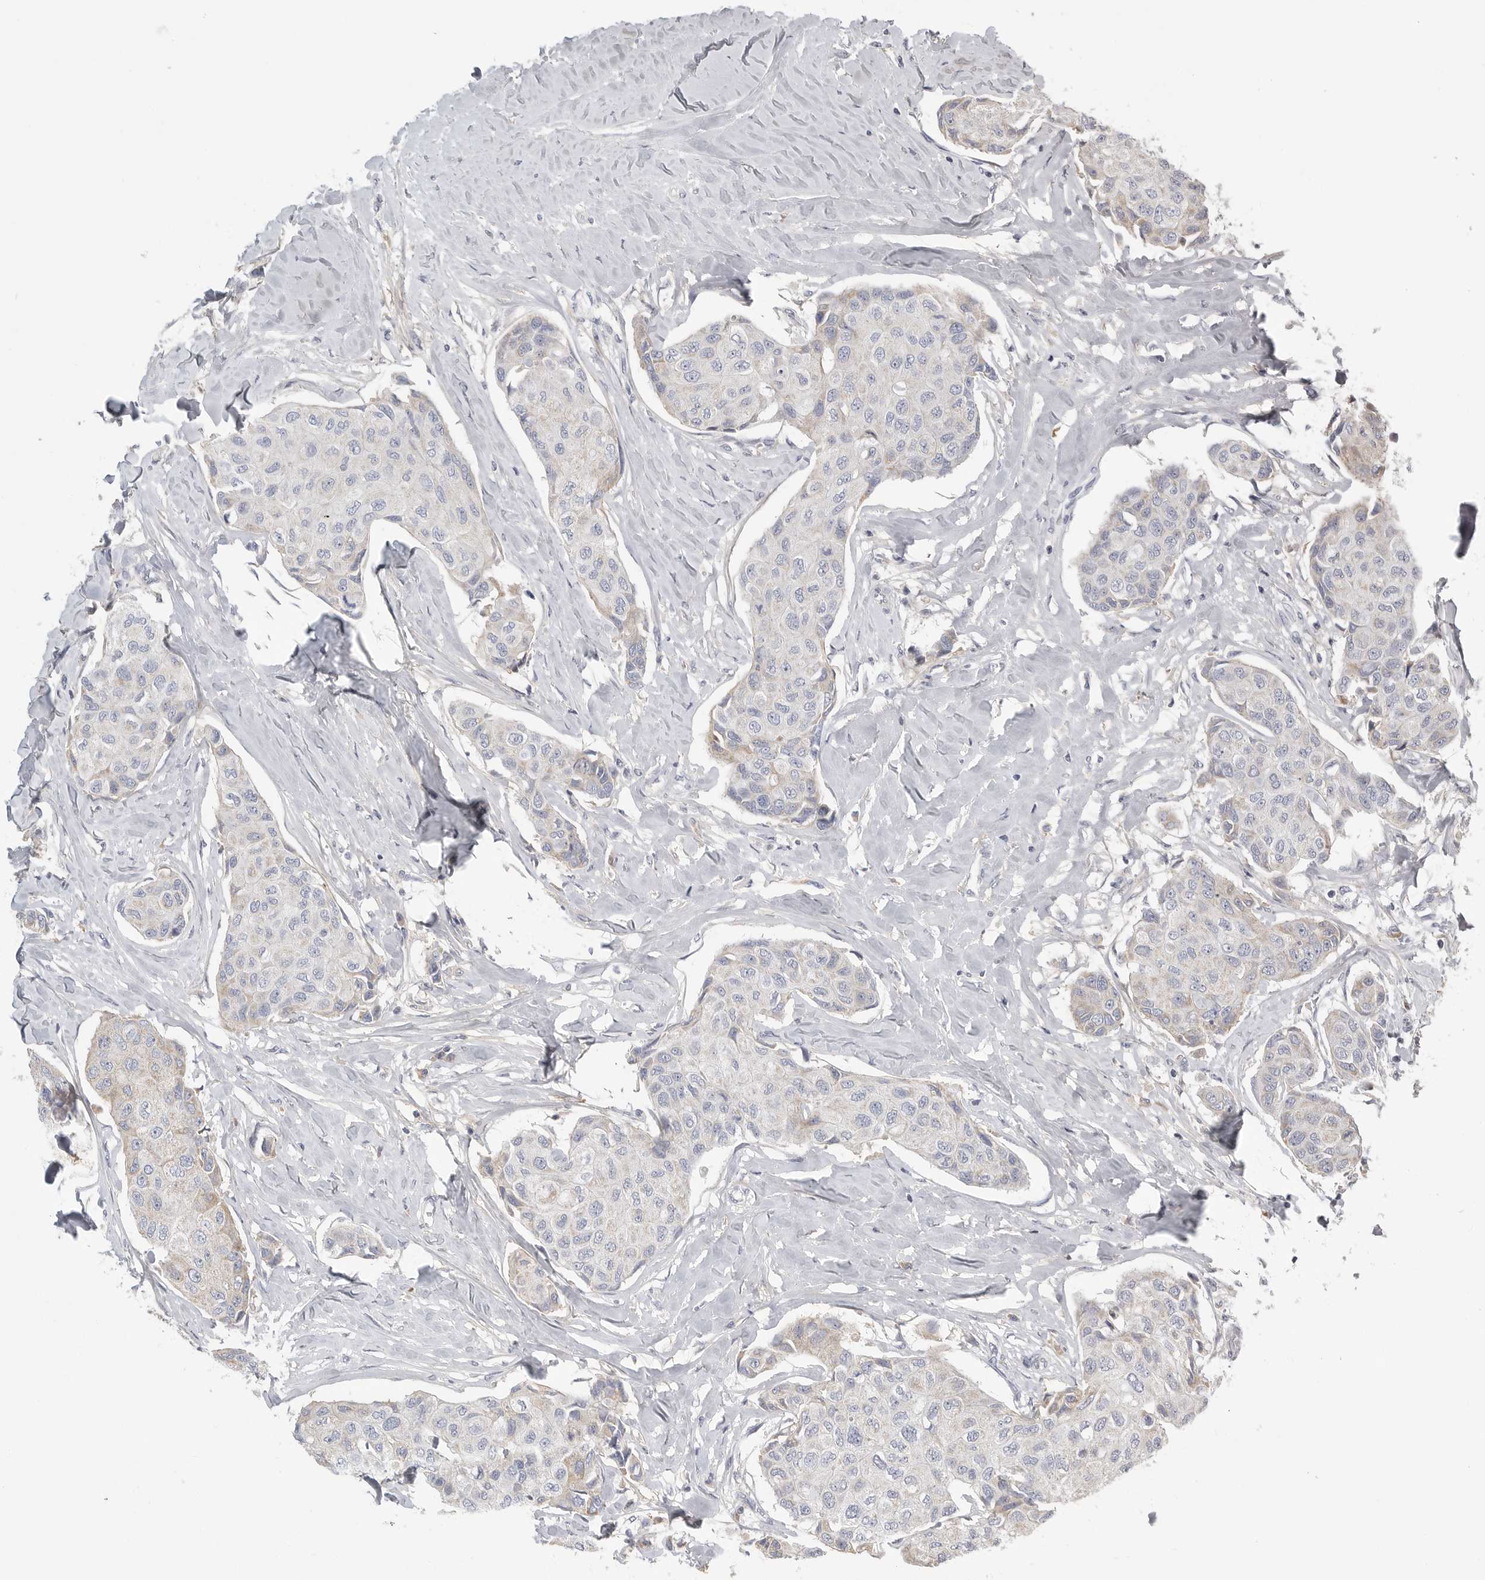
{"staining": {"intensity": "weak", "quantity": "25%-75%", "location": "cytoplasmic/membranous"}, "tissue": "breast cancer", "cell_type": "Tumor cells", "image_type": "cancer", "snomed": [{"axis": "morphology", "description": "Duct carcinoma"}, {"axis": "topography", "description": "Breast"}], "caption": "Breast cancer (intraductal carcinoma) was stained to show a protein in brown. There is low levels of weak cytoplasmic/membranous positivity in about 25%-75% of tumor cells.", "gene": "SDC3", "patient": {"sex": "female", "age": 80}}